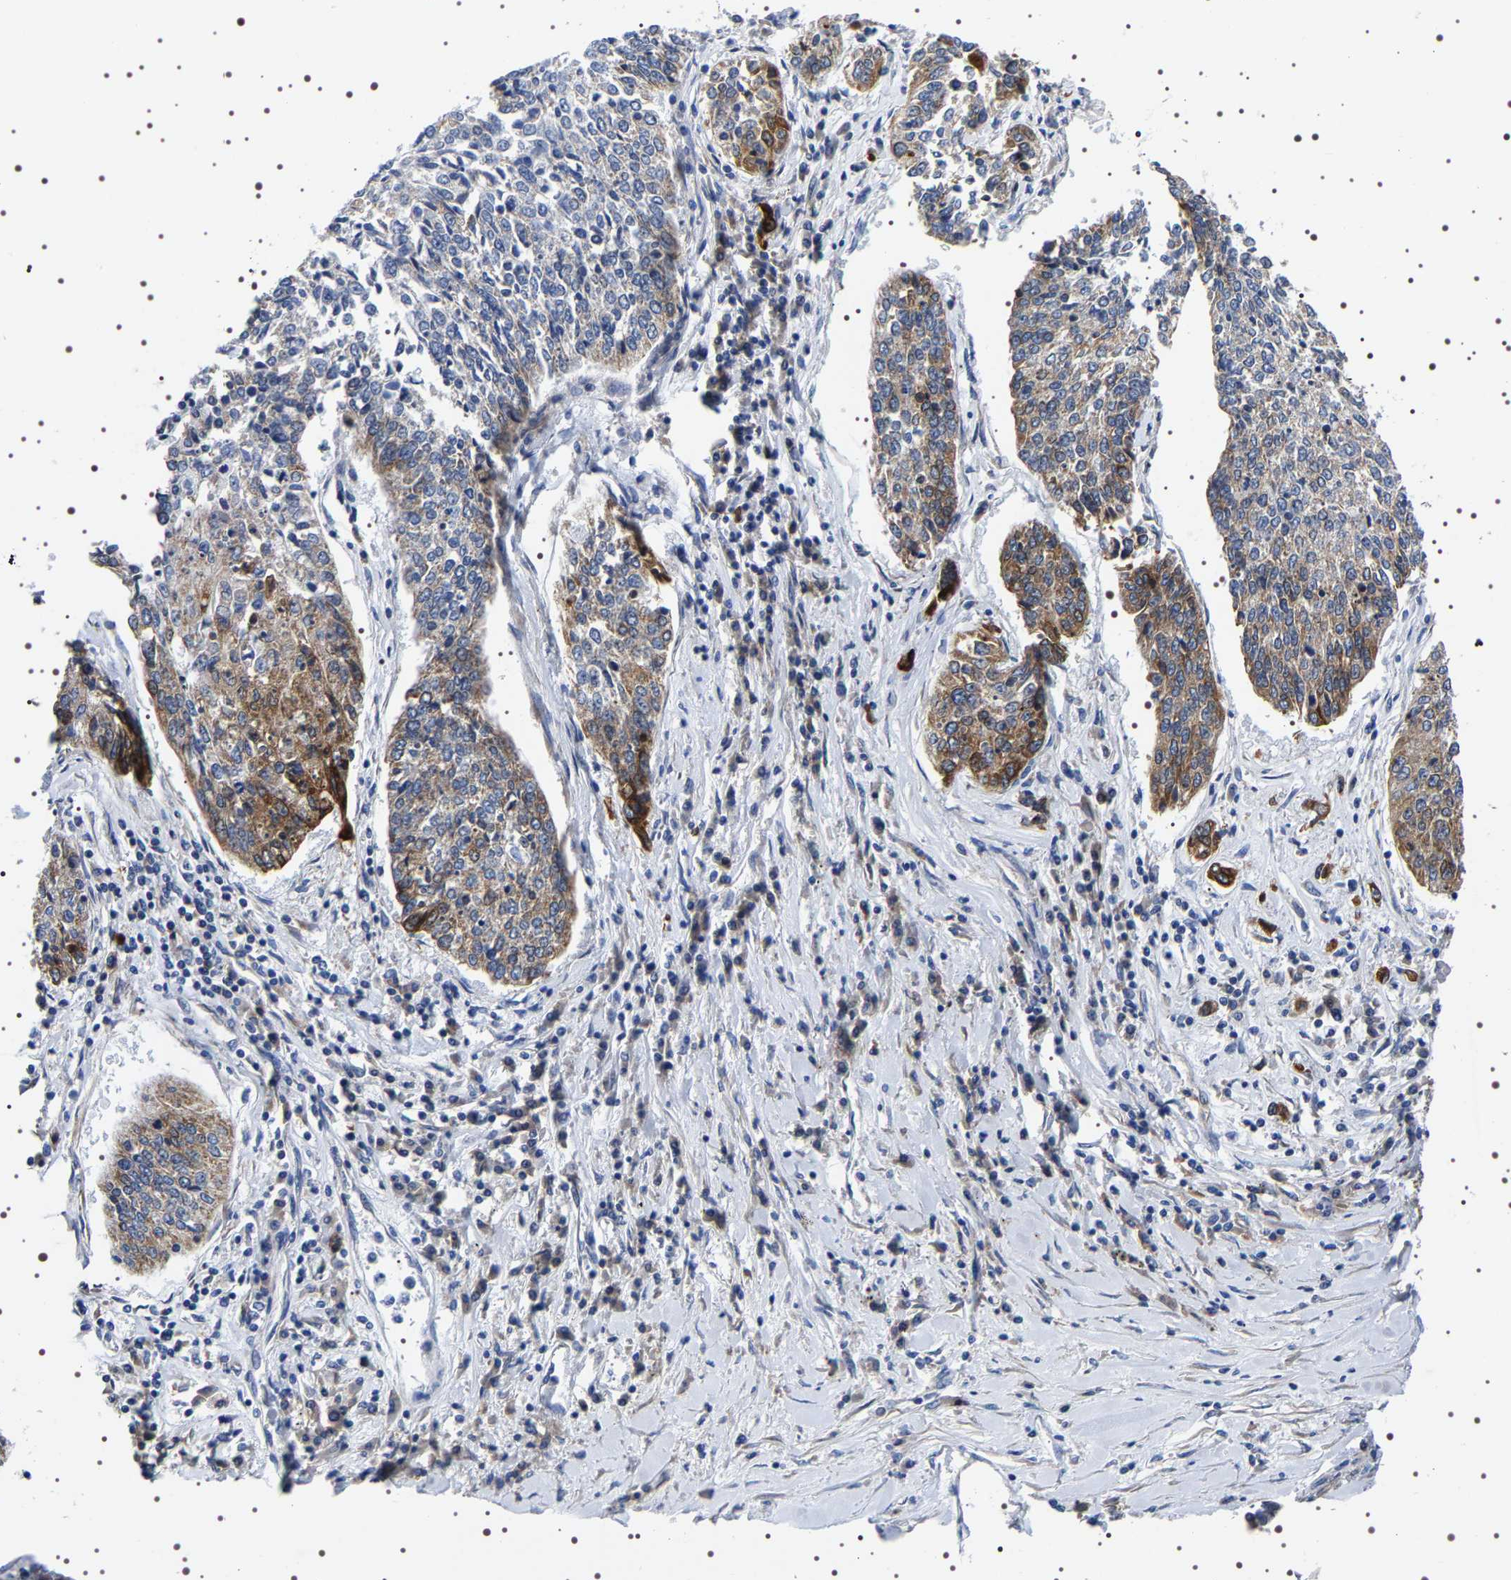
{"staining": {"intensity": "moderate", "quantity": "25%-75%", "location": "cytoplasmic/membranous"}, "tissue": "lung cancer", "cell_type": "Tumor cells", "image_type": "cancer", "snomed": [{"axis": "morphology", "description": "Normal tissue, NOS"}, {"axis": "morphology", "description": "Squamous cell carcinoma, NOS"}, {"axis": "topography", "description": "Cartilage tissue"}, {"axis": "topography", "description": "Bronchus"}, {"axis": "topography", "description": "Lung"}], "caption": "High-power microscopy captured an IHC image of lung cancer (squamous cell carcinoma), revealing moderate cytoplasmic/membranous expression in about 25%-75% of tumor cells. (DAB (3,3'-diaminobenzidine) IHC, brown staining for protein, blue staining for nuclei).", "gene": "SQLE", "patient": {"sex": "female", "age": 49}}